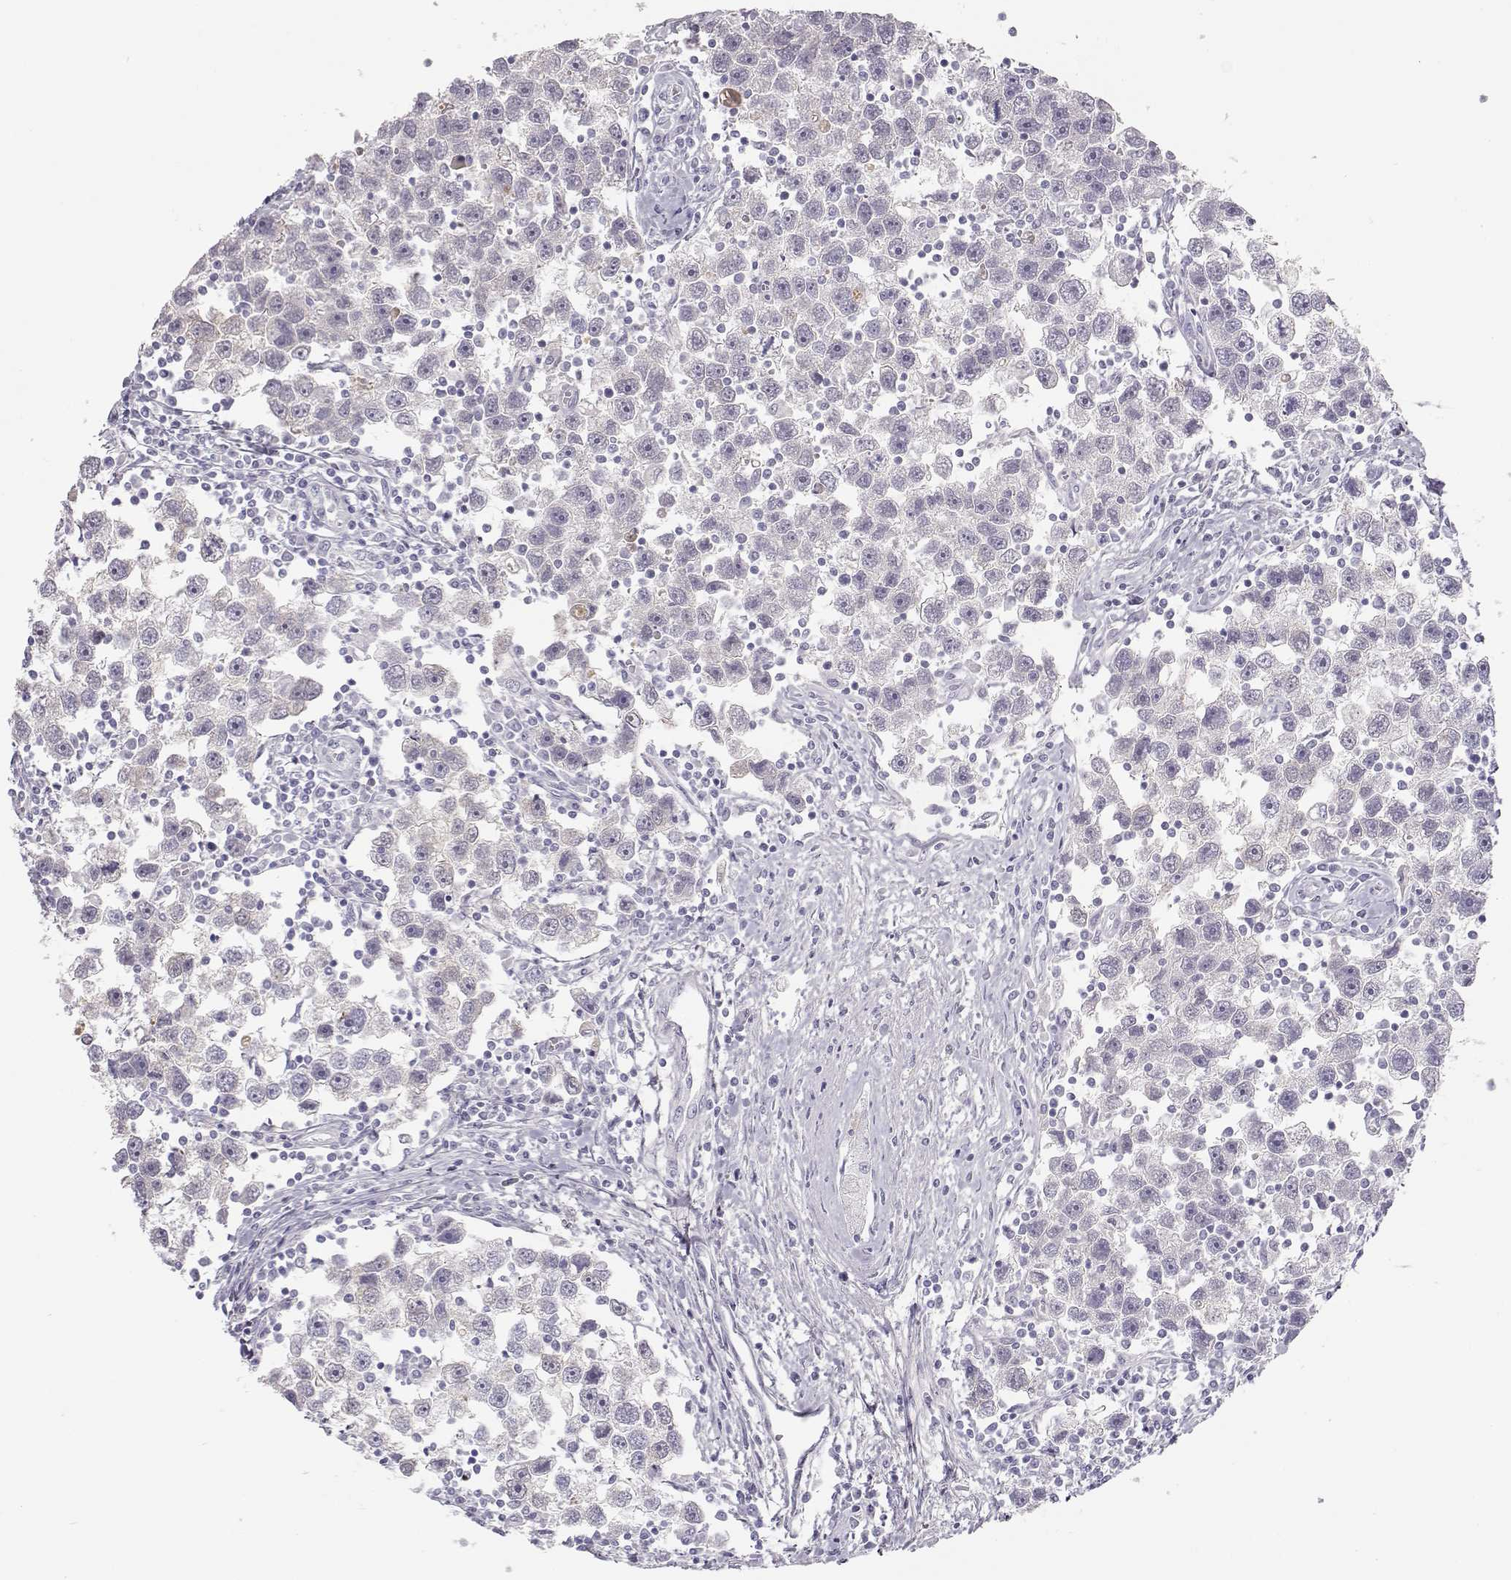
{"staining": {"intensity": "negative", "quantity": "none", "location": "none"}, "tissue": "testis cancer", "cell_type": "Tumor cells", "image_type": "cancer", "snomed": [{"axis": "morphology", "description": "Seminoma, NOS"}, {"axis": "topography", "description": "Testis"}], "caption": "Tumor cells show no significant positivity in seminoma (testis). Nuclei are stained in blue.", "gene": "TKTL1", "patient": {"sex": "male", "age": 30}}